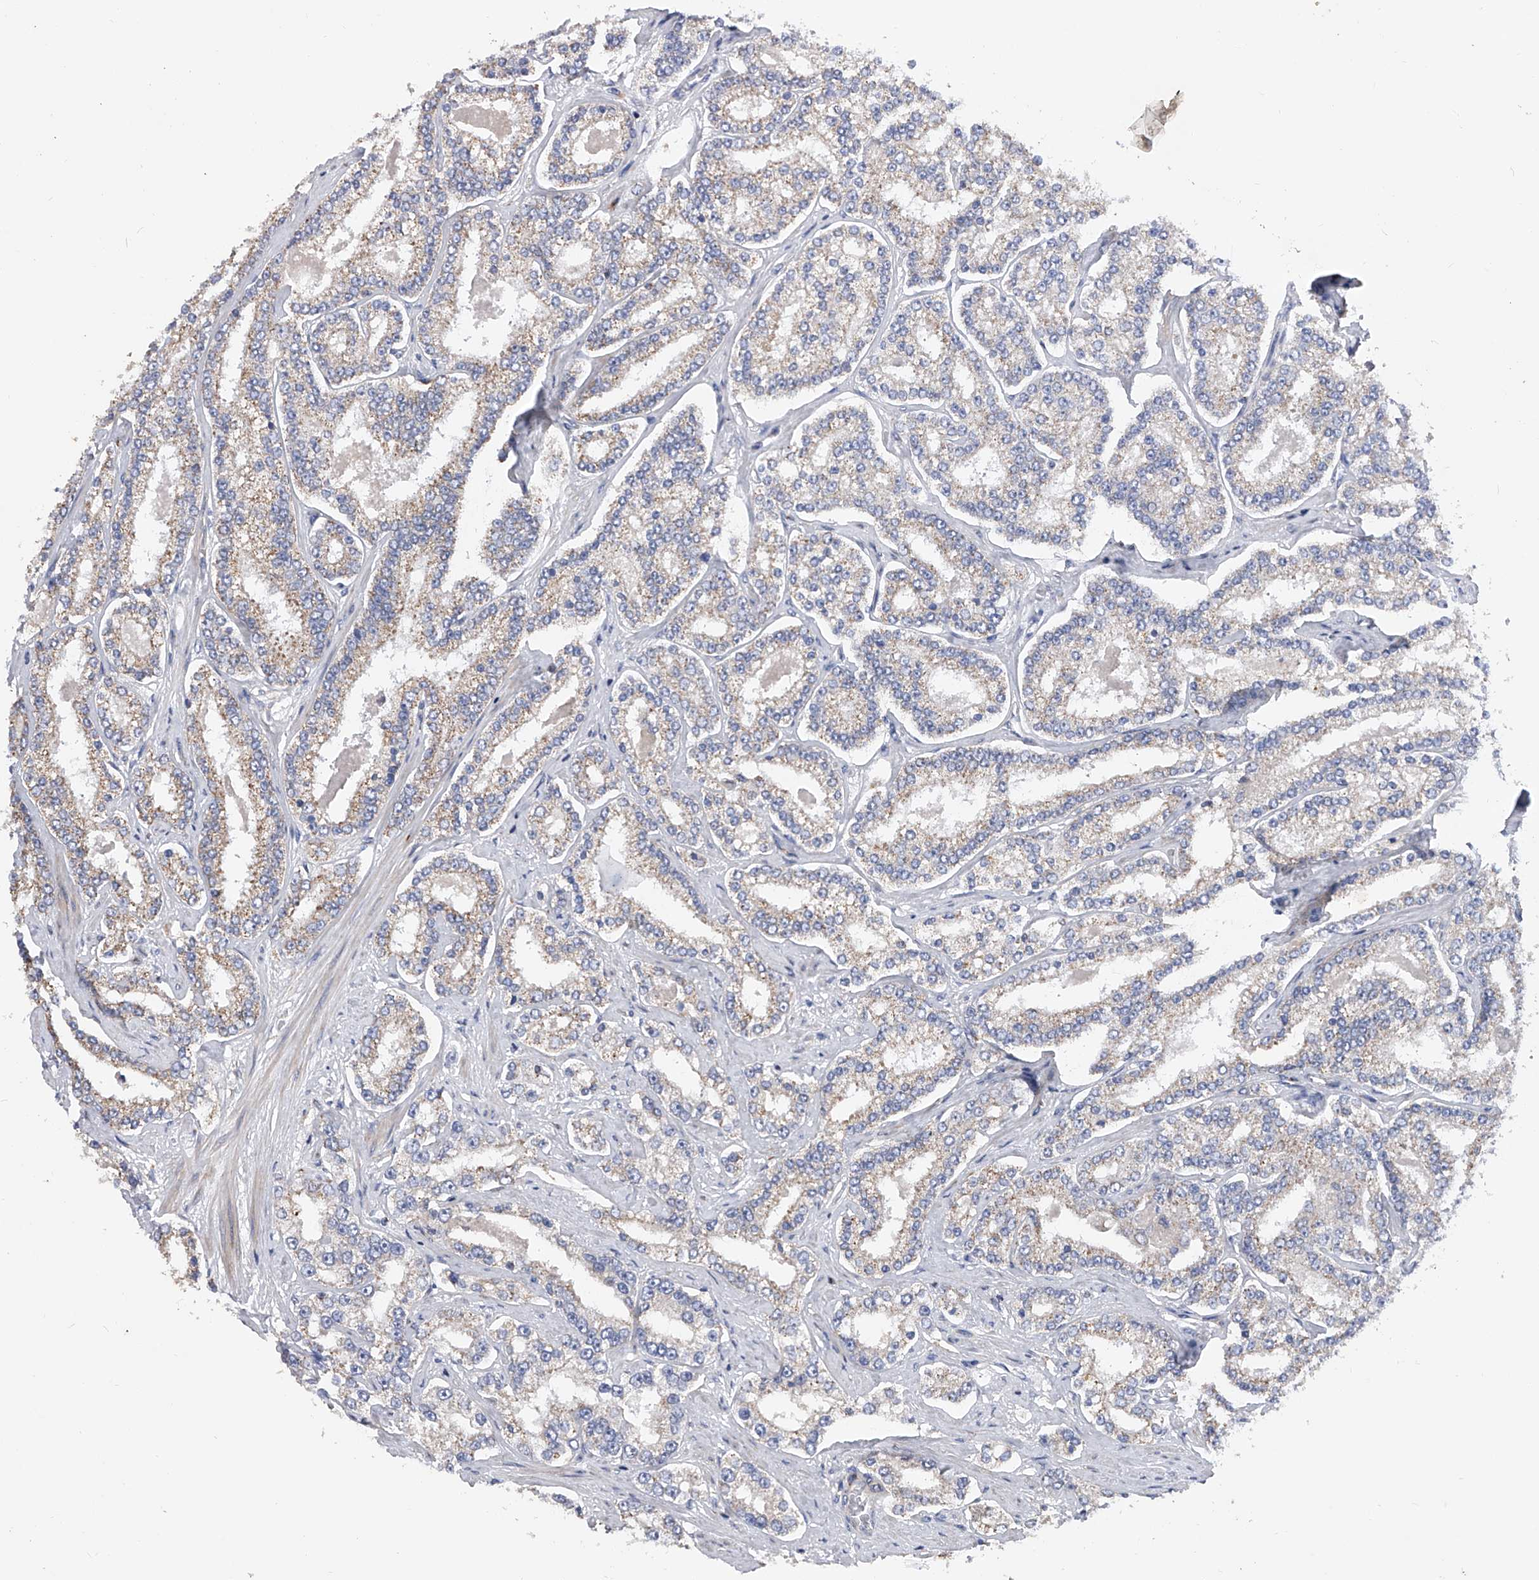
{"staining": {"intensity": "weak", "quantity": ">75%", "location": "cytoplasmic/membranous"}, "tissue": "prostate cancer", "cell_type": "Tumor cells", "image_type": "cancer", "snomed": [{"axis": "morphology", "description": "Normal tissue, NOS"}, {"axis": "morphology", "description": "Adenocarcinoma, High grade"}, {"axis": "topography", "description": "Prostate"}], "caption": "DAB immunohistochemical staining of prostate cancer (adenocarcinoma (high-grade)) demonstrates weak cytoplasmic/membranous protein positivity in about >75% of tumor cells. Using DAB (brown) and hematoxylin (blue) stains, captured at high magnification using brightfield microscopy.", "gene": "PDSS2", "patient": {"sex": "male", "age": 83}}